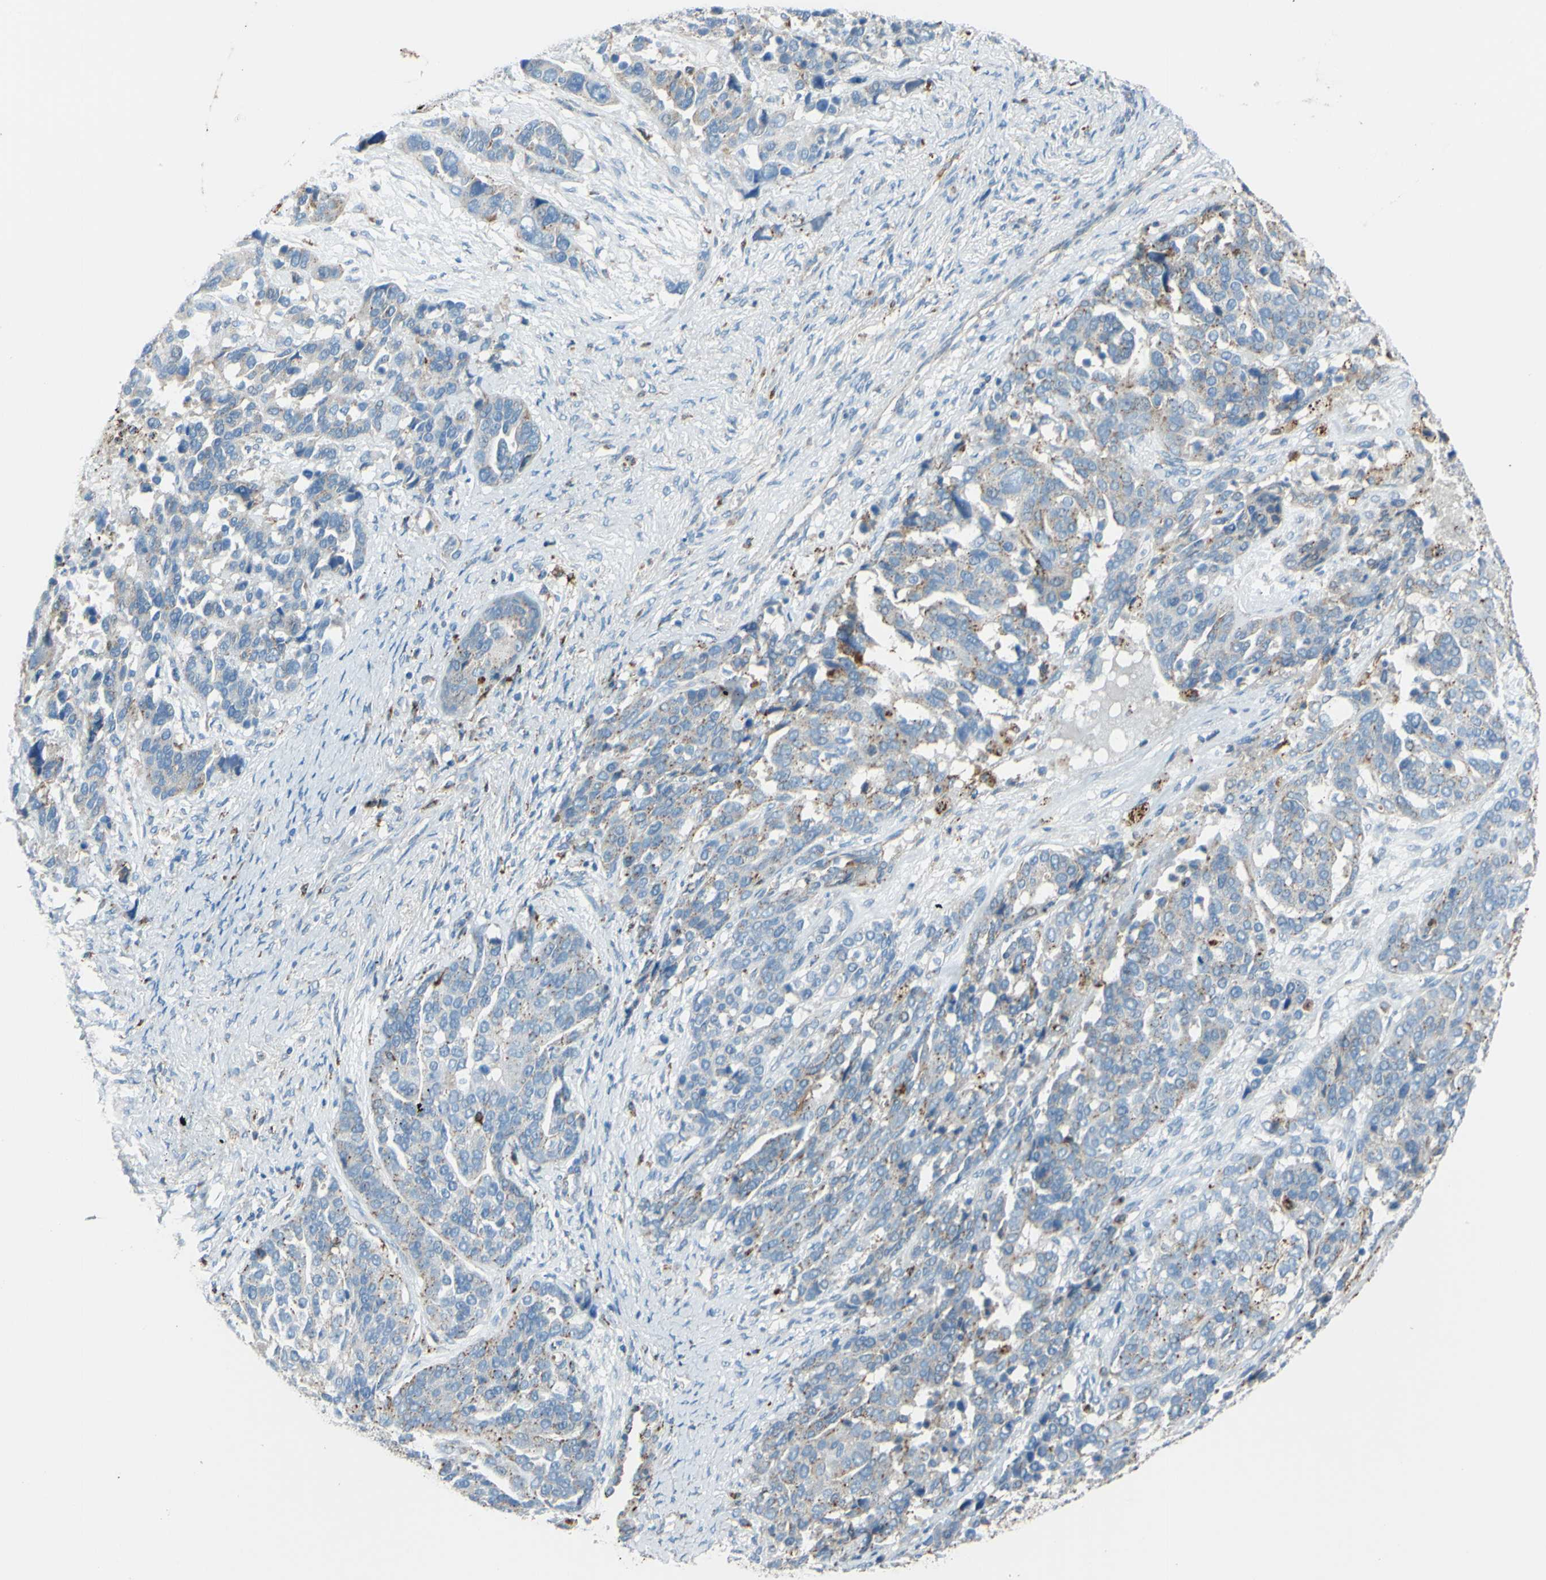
{"staining": {"intensity": "weak", "quantity": ">75%", "location": "cytoplasmic/membranous"}, "tissue": "ovarian cancer", "cell_type": "Tumor cells", "image_type": "cancer", "snomed": [{"axis": "morphology", "description": "Cystadenocarcinoma, serous, NOS"}, {"axis": "topography", "description": "Ovary"}], "caption": "Immunohistochemistry image of neoplastic tissue: serous cystadenocarcinoma (ovarian) stained using IHC shows low levels of weak protein expression localized specifically in the cytoplasmic/membranous of tumor cells, appearing as a cytoplasmic/membranous brown color.", "gene": "CTSD", "patient": {"sex": "female", "age": 44}}